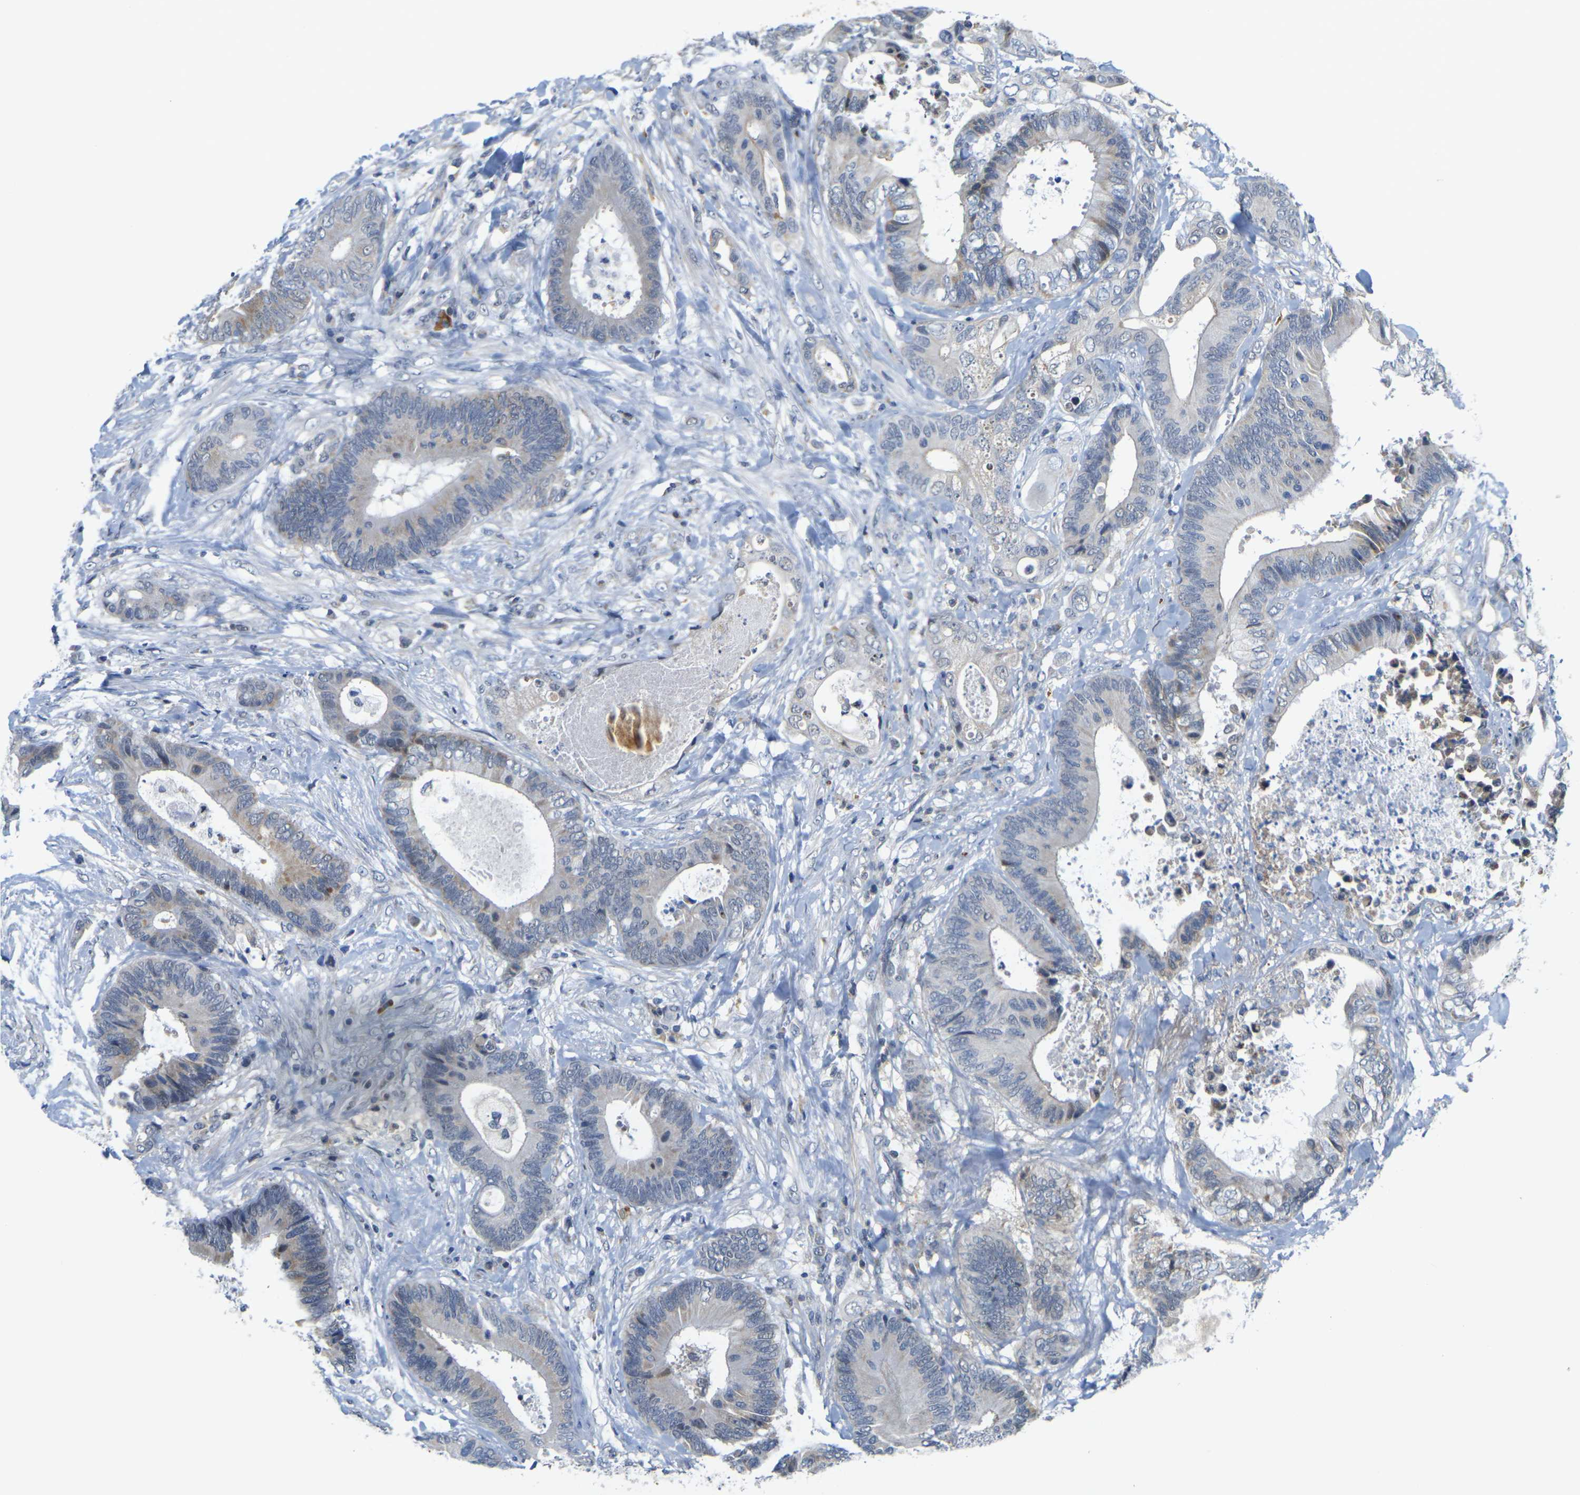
{"staining": {"intensity": "weak", "quantity": "<25%", "location": "cytoplasmic/membranous"}, "tissue": "colorectal cancer", "cell_type": "Tumor cells", "image_type": "cancer", "snomed": [{"axis": "morphology", "description": "Adenocarcinoma, NOS"}, {"axis": "topography", "description": "Rectum"}], "caption": "Tumor cells are negative for brown protein staining in colorectal cancer.", "gene": "OTOF", "patient": {"sex": "male", "age": 55}}